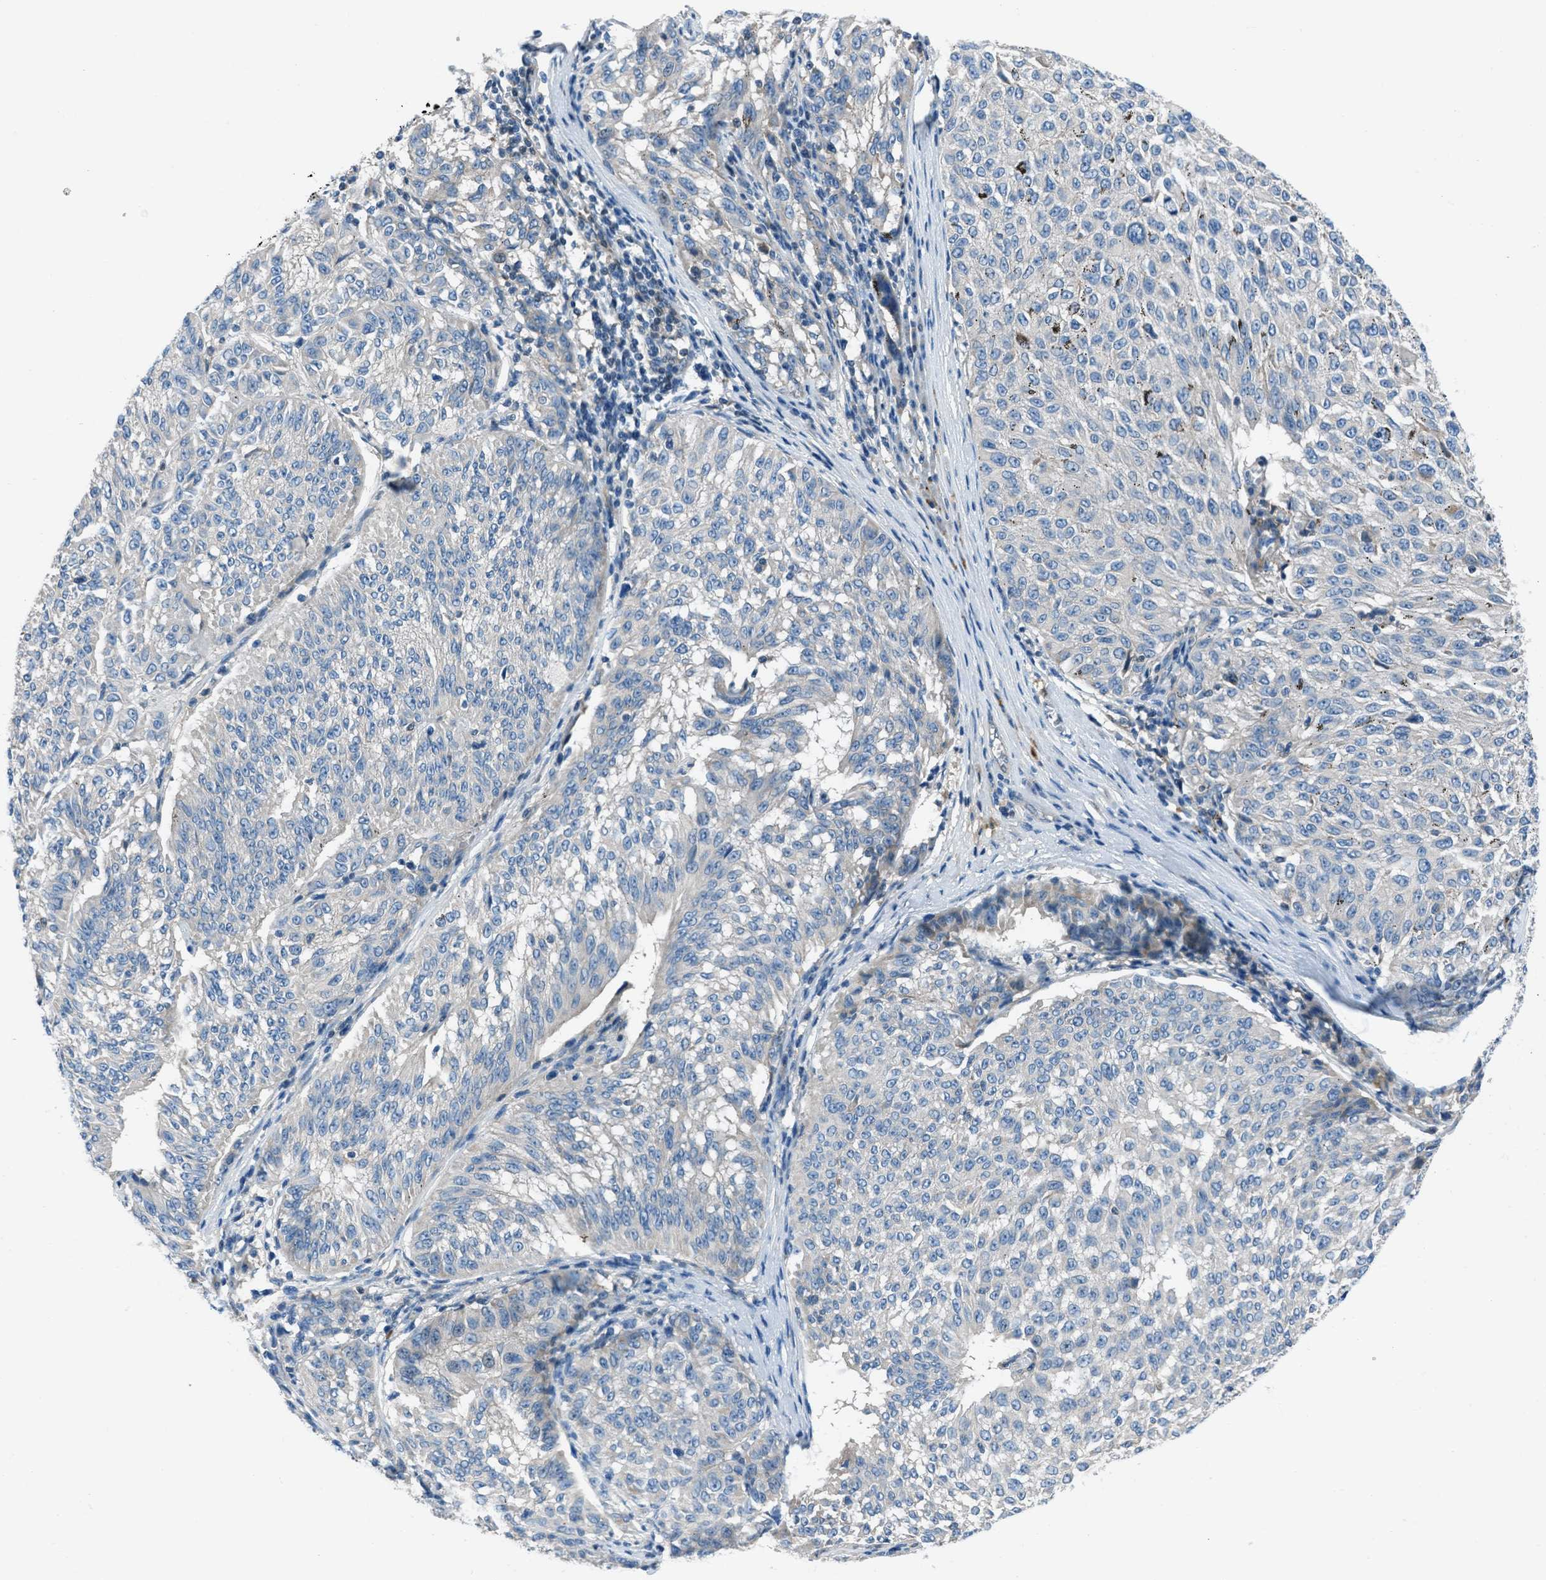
{"staining": {"intensity": "negative", "quantity": "none", "location": "none"}, "tissue": "melanoma", "cell_type": "Tumor cells", "image_type": "cancer", "snomed": [{"axis": "morphology", "description": "Malignant melanoma, NOS"}, {"axis": "topography", "description": "Skin"}], "caption": "IHC image of neoplastic tissue: melanoma stained with DAB reveals no significant protein staining in tumor cells.", "gene": "SLC38A6", "patient": {"sex": "female", "age": 72}}